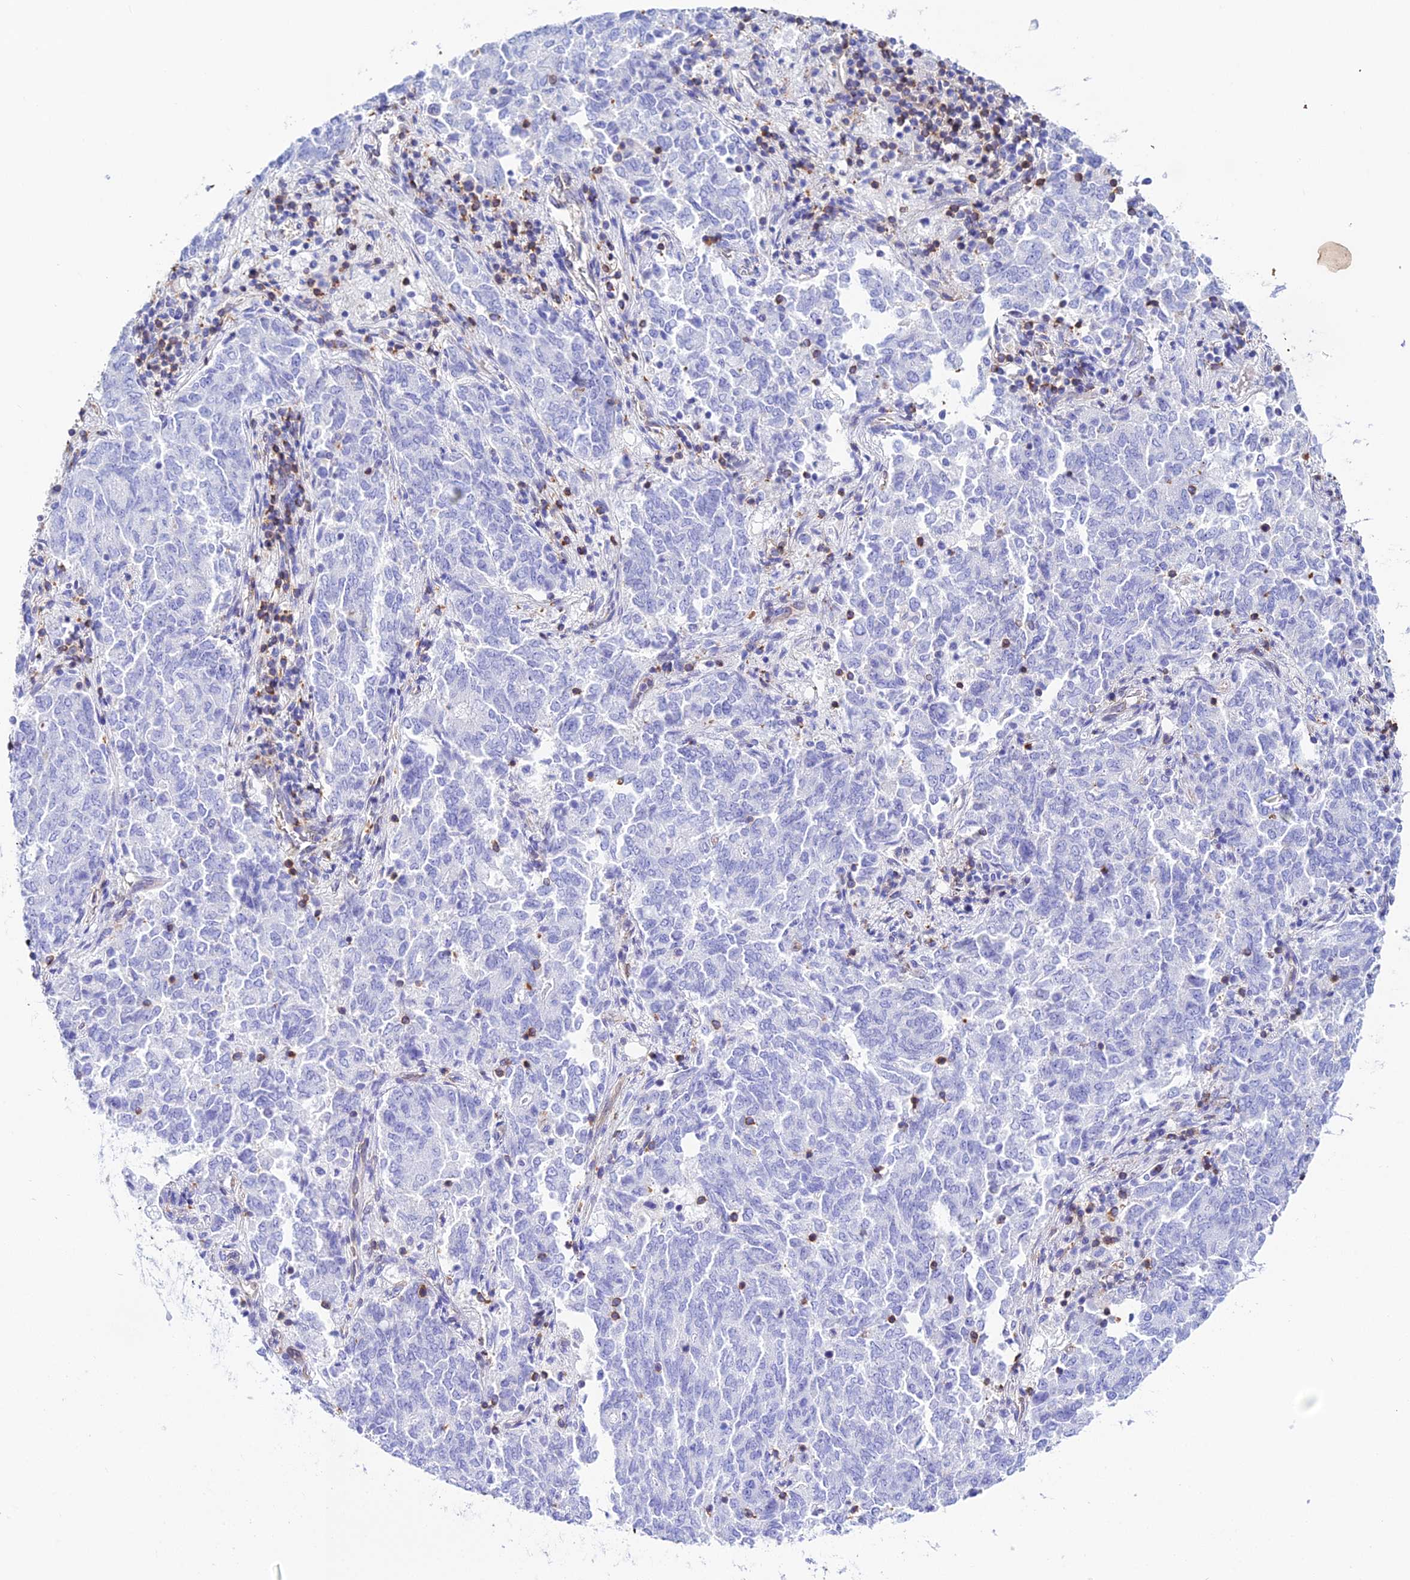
{"staining": {"intensity": "negative", "quantity": "none", "location": "none"}, "tissue": "endometrial cancer", "cell_type": "Tumor cells", "image_type": "cancer", "snomed": [{"axis": "morphology", "description": "Adenocarcinoma, NOS"}, {"axis": "topography", "description": "Endometrium"}], "caption": "There is no significant positivity in tumor cells of endometrial cancer.", "gene": "S100A16", "patient": {"sex": "female", "age": 80}}